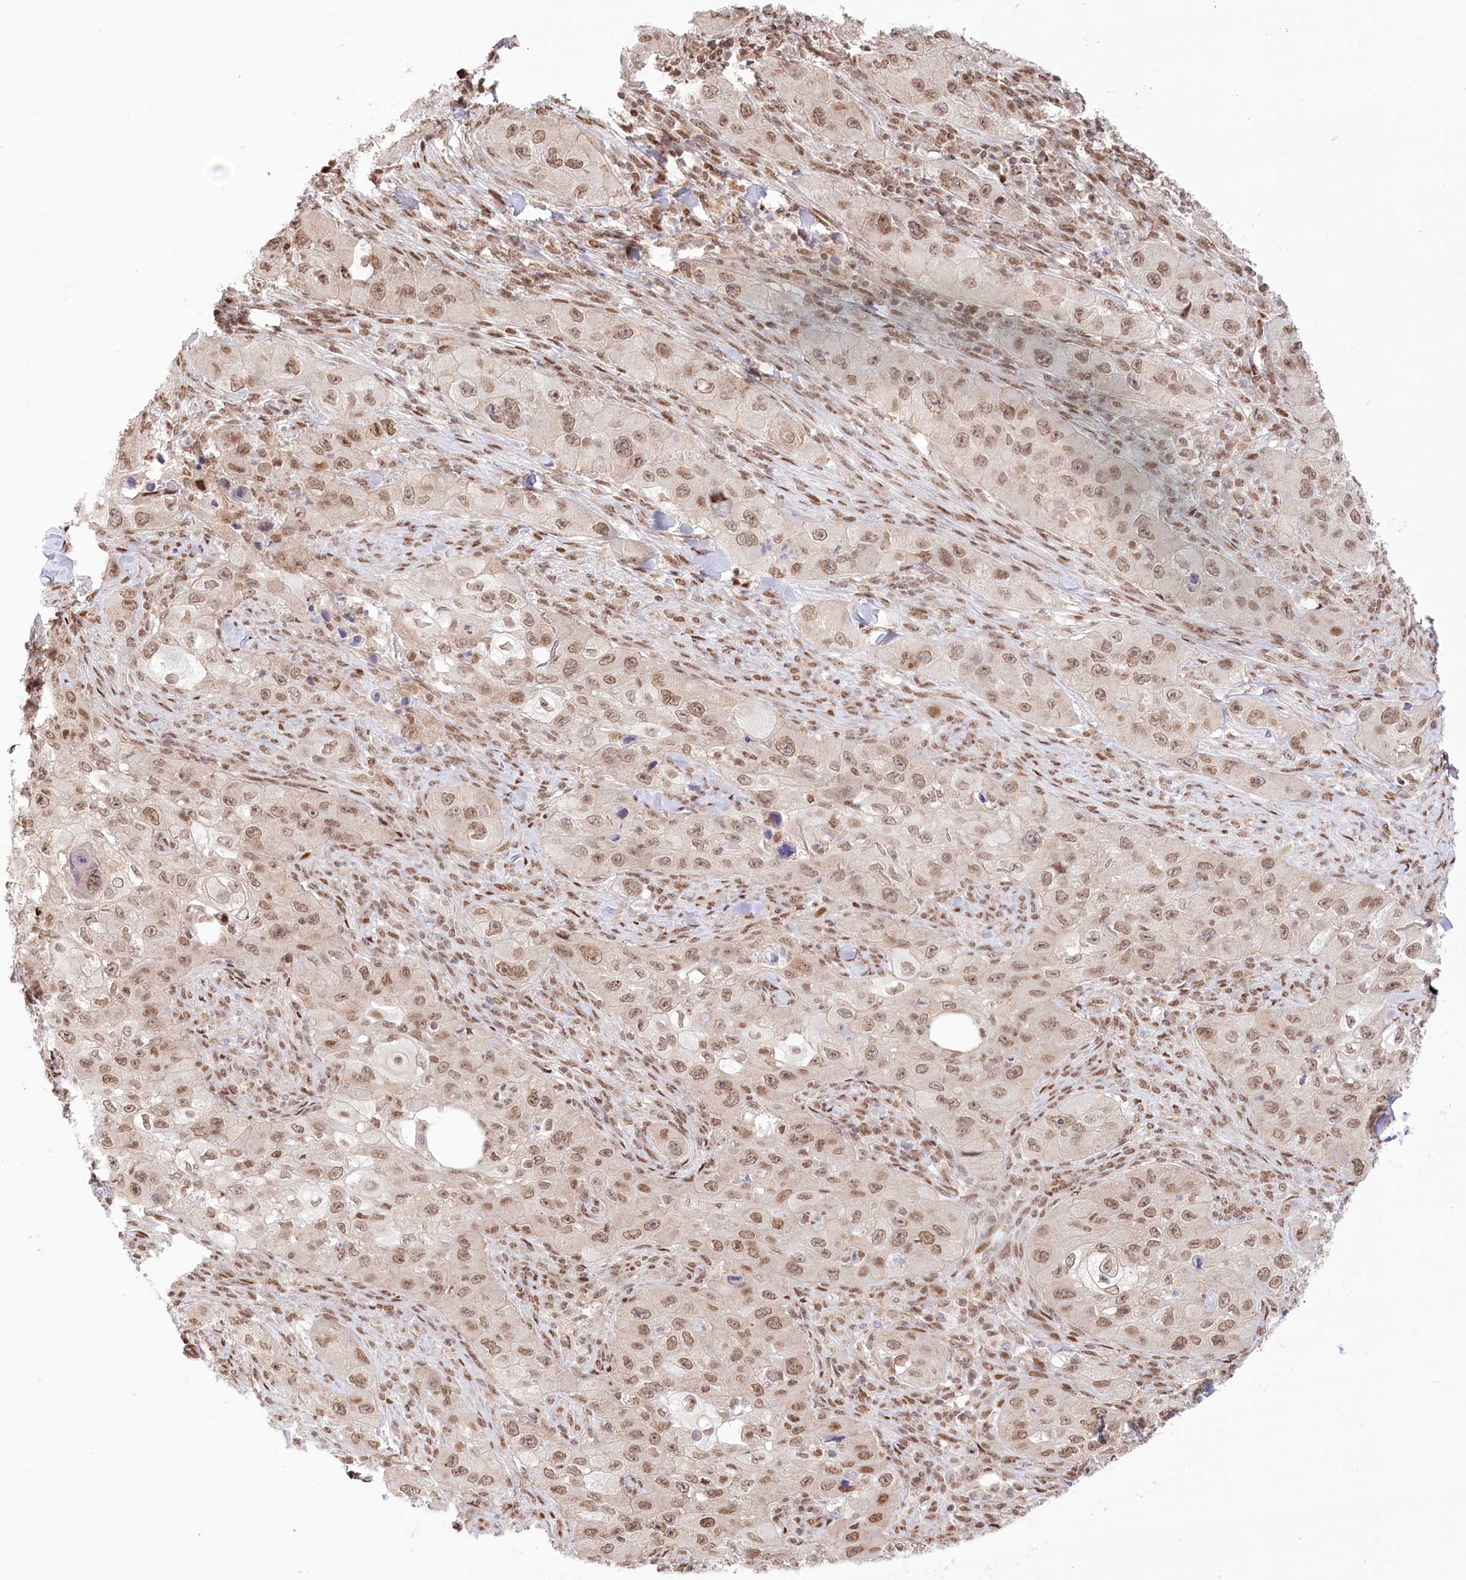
{"staining": {"intensity": "moderate", "quantity": ">75%", "location": "nuclear"}, "tissue": "skin cancer", "cell_type": "Tumor cells", "image_type": "cancer", "snomed": [{"axis": "morphology", "description": "Squamous cell carcinoma, NOS"}, {"axis": "topography", "description": "Skin"}, {"axis": "topography", "description": "Subcutis"}], "caption": "This is a photomicrograph of IHC staining of skin cancer (squamous cell carcinoma), which shows moderate positivity in the nuclear of tumor cells.", "gene": "PYURF", "patient": {"sex": "male", "age": 73}}